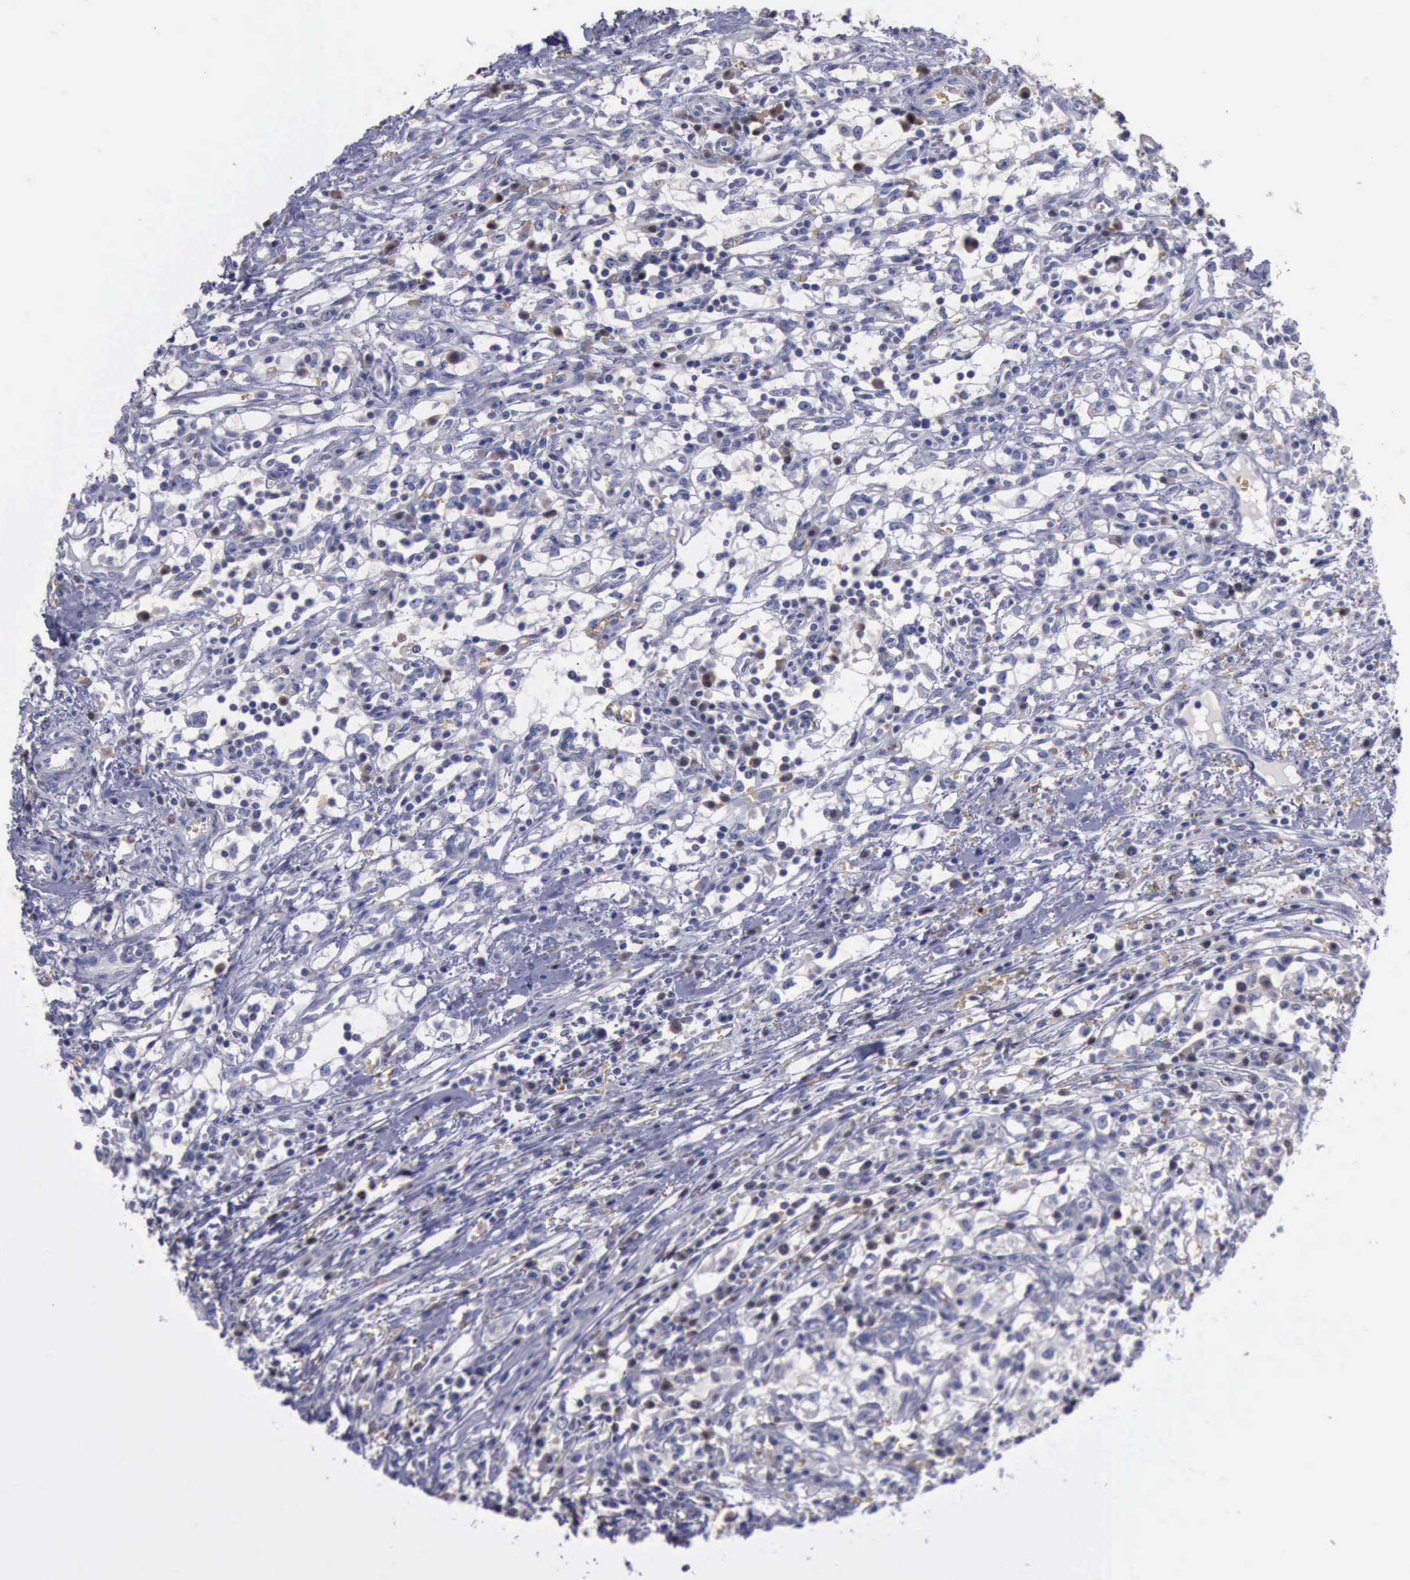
{"staining": {"intensity": "negative", "quantity": "none", "location": "none"}, "tissue": "renal cancer", "cell_type": "Tumor cells", "image_type": "cancer", "snomed": [{"axis": "morphology", "description": "Adenocarcinoma, NOS"}, {"axis": "topography", "description": "Kidney"}], "caption": "Immunohistochemistry (IHC) micrograph of neoplastic tissue: human renal cancer (adenocarcinoma) stained with DAB (3,3'-diaminobenzidine) exhibits no significant protein staining in tumor cells.", "gene": "CEP128", "patient": {"sex": "male", "age": 82}}